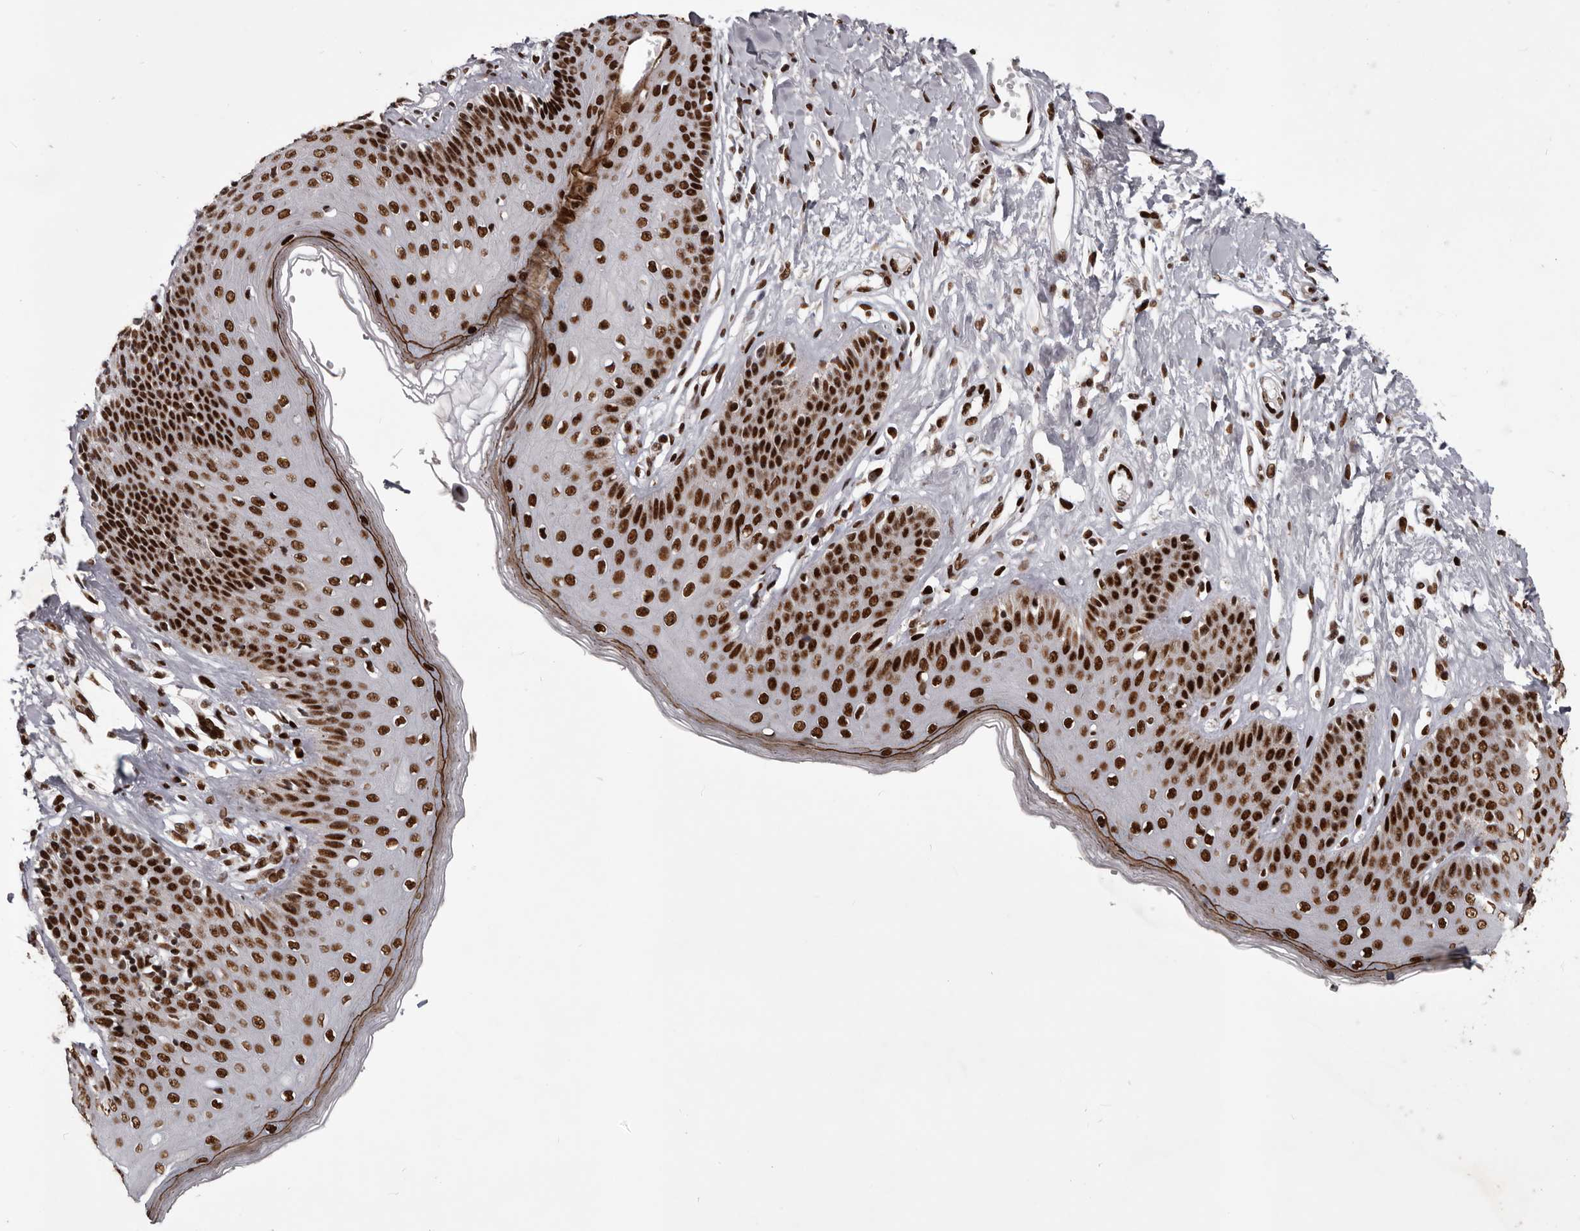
{"staining": {"intensity": "strong", "quantity": ">75%", "location": "nuclear"}, "tissue": "skin", "cell_type": "Epidermal cells", "image_type": "normal", "snomed": [{"axis": "morphology", "description": "Normal tissue, NOS"}, {"axis": "morphology", "description": "Squamous cell carcinoma, NOS"}, {"axis": "topography", "description": "Vulva"}], "caption": "Immunohistochemical staining of benign human skin displays >75% levels of strong nuclear protein expression in approximately >75% of epidermal cells. (DAB IHC with brightfield microscopy, high magnification).", "gene": "NUMA1", "patient": {"sex": "female", "age": 85}}